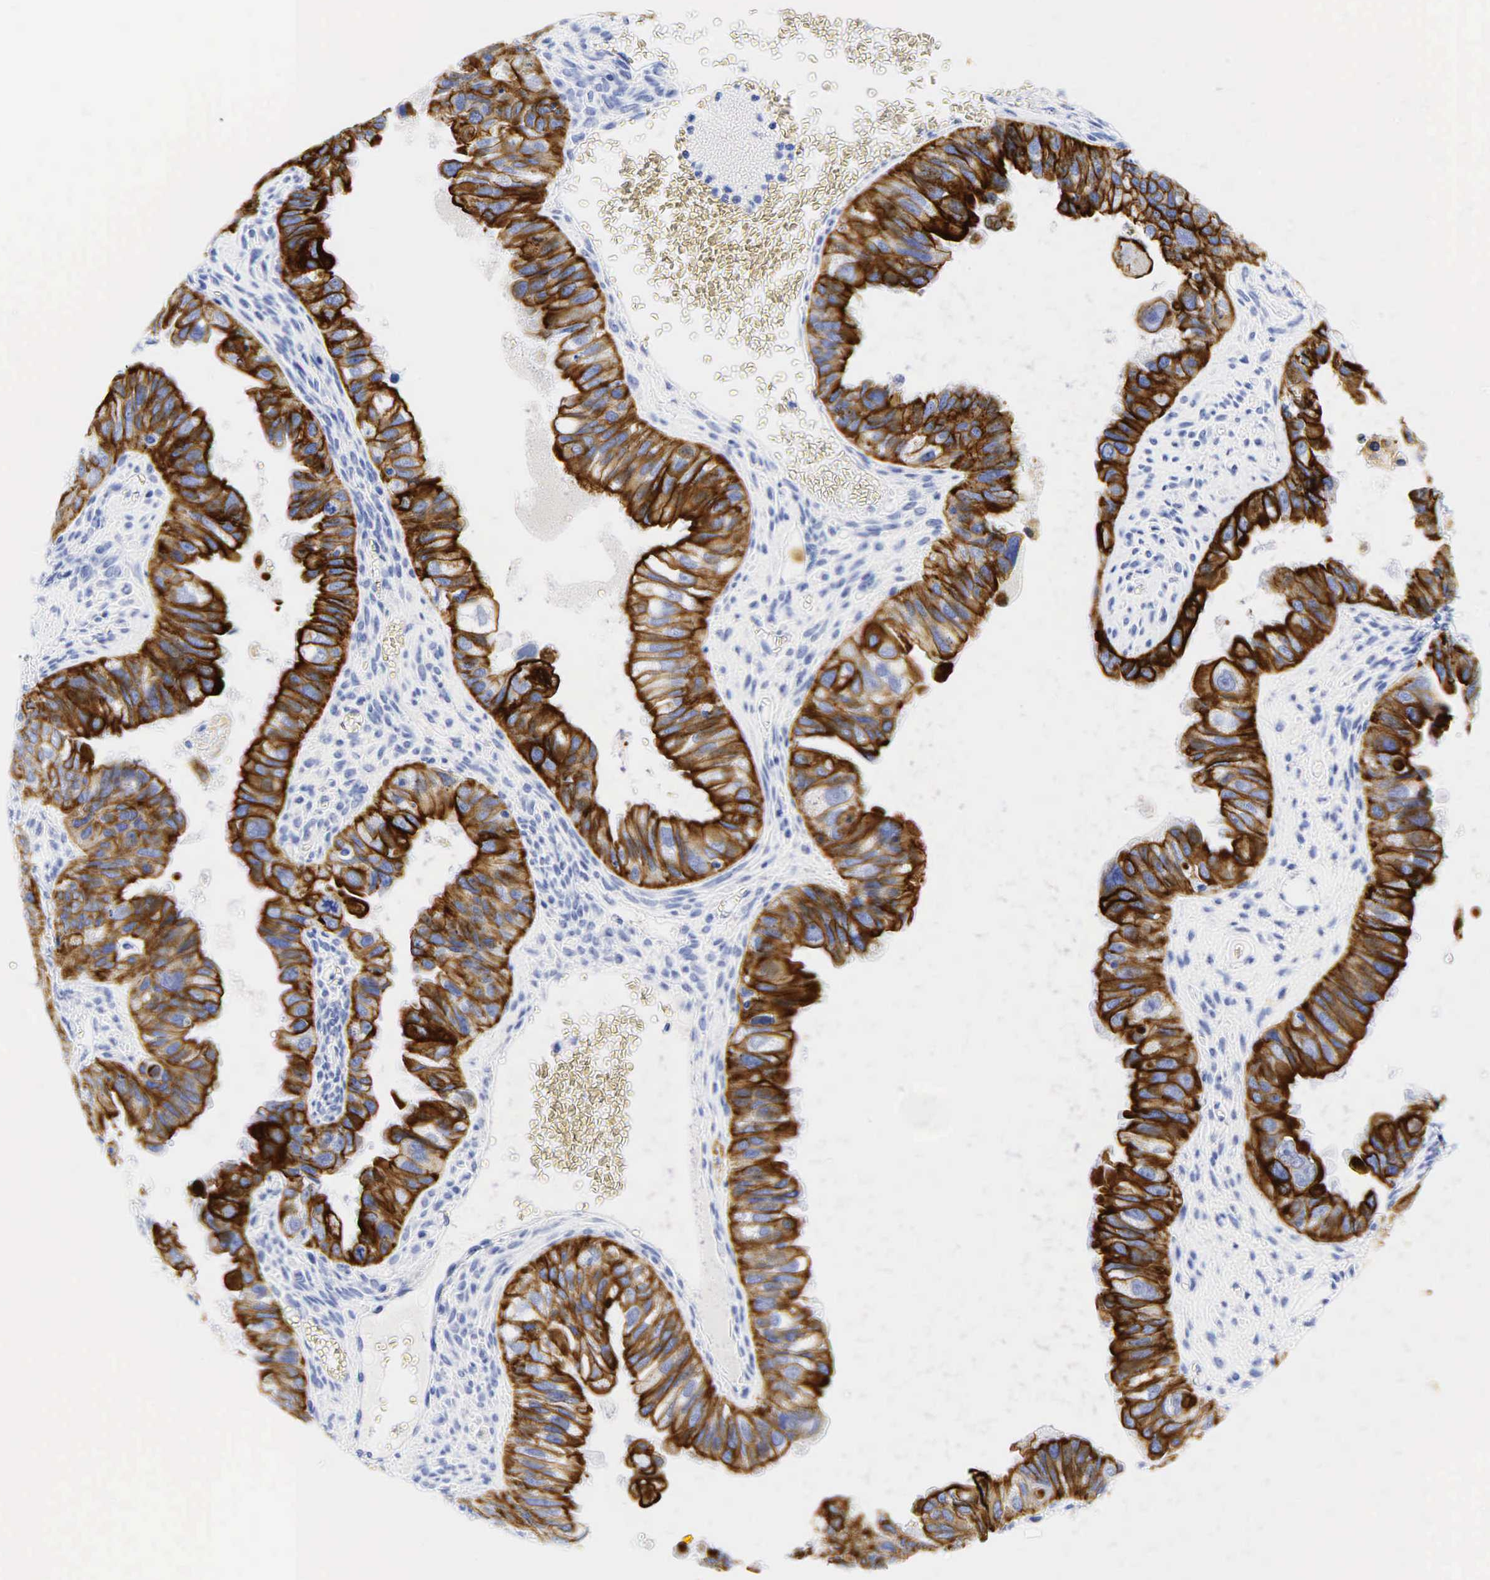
{"staining": {"intensity": "strong", "quantity": ">75%", "location": "cytoplasmic/membranous"}, "tissue": "ovarian cancer", "cell_type": "Tumor cells", "image_type": "cancer", "snomed": [{"axis": "morphology", "description": "Carcinoma, endometroid"}, {"axis": "topography", "description": "Ovary"}], "caption": "Strong cytoplasmic/membranous expression is appreciated in about >75% of tumor cells in ovarian endometroid carcinoma.", "gene": "KRT19", "patient": {"sex": "female", "age": 85}}